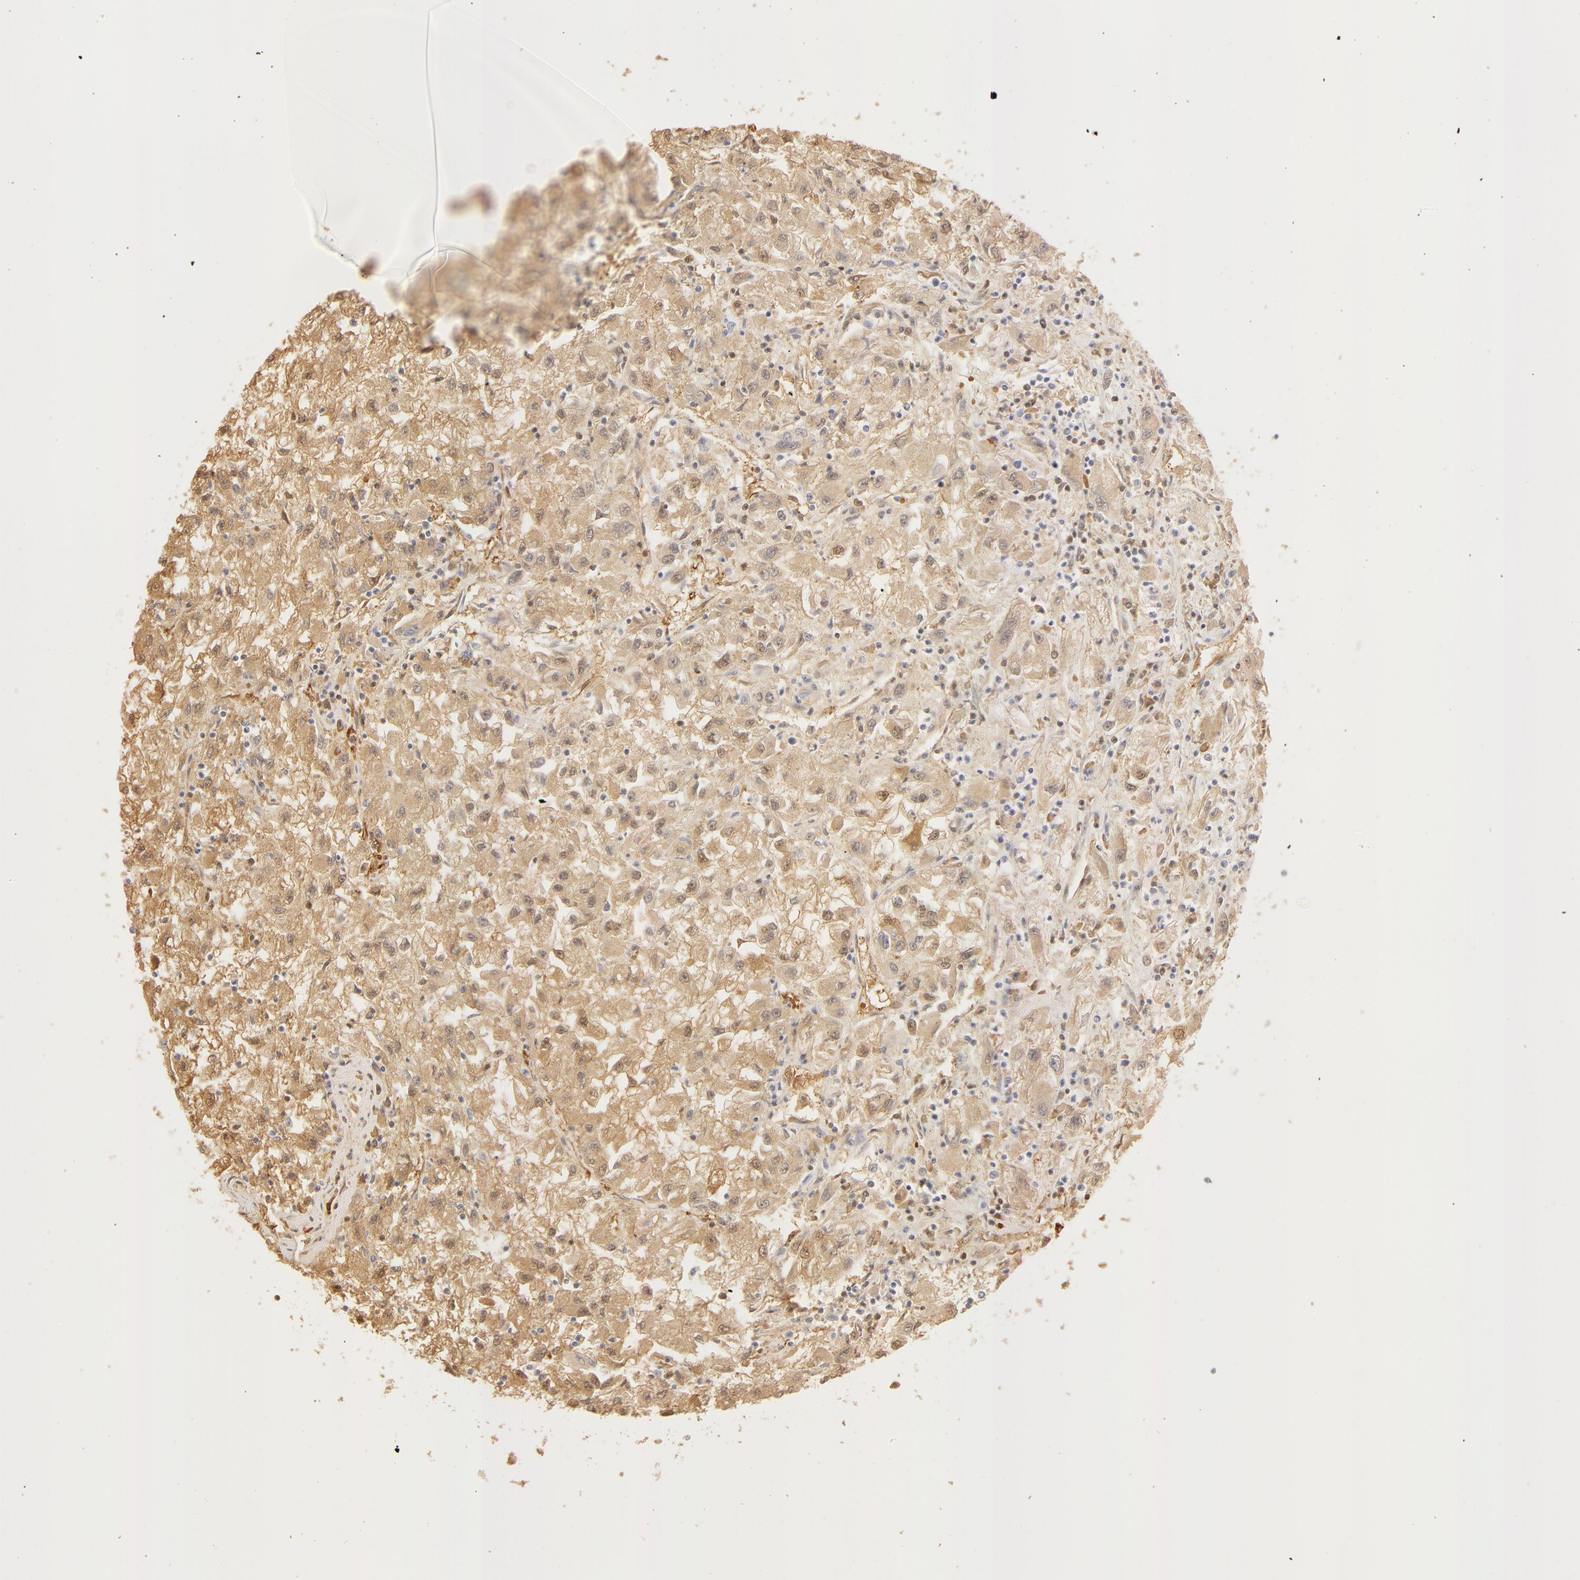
{"staining": {"intensity": "weak", "quantity": "<25%", "location": "nuclear"}, "tissue": "renal cancer", "cell_type": "Tumor cells", "image_type": "cancer", "snomed": [{"axis": "morphology", "description": "Adenocarcinoma, NOS"}, {"axis": "topography", "description": "Kidney"}], "caption": "Tumor cells show no significant protein staining in renal cancer (adenocarcinoma).", "gene": "CA2", "patient": {"sex": "male", "age": 59}}